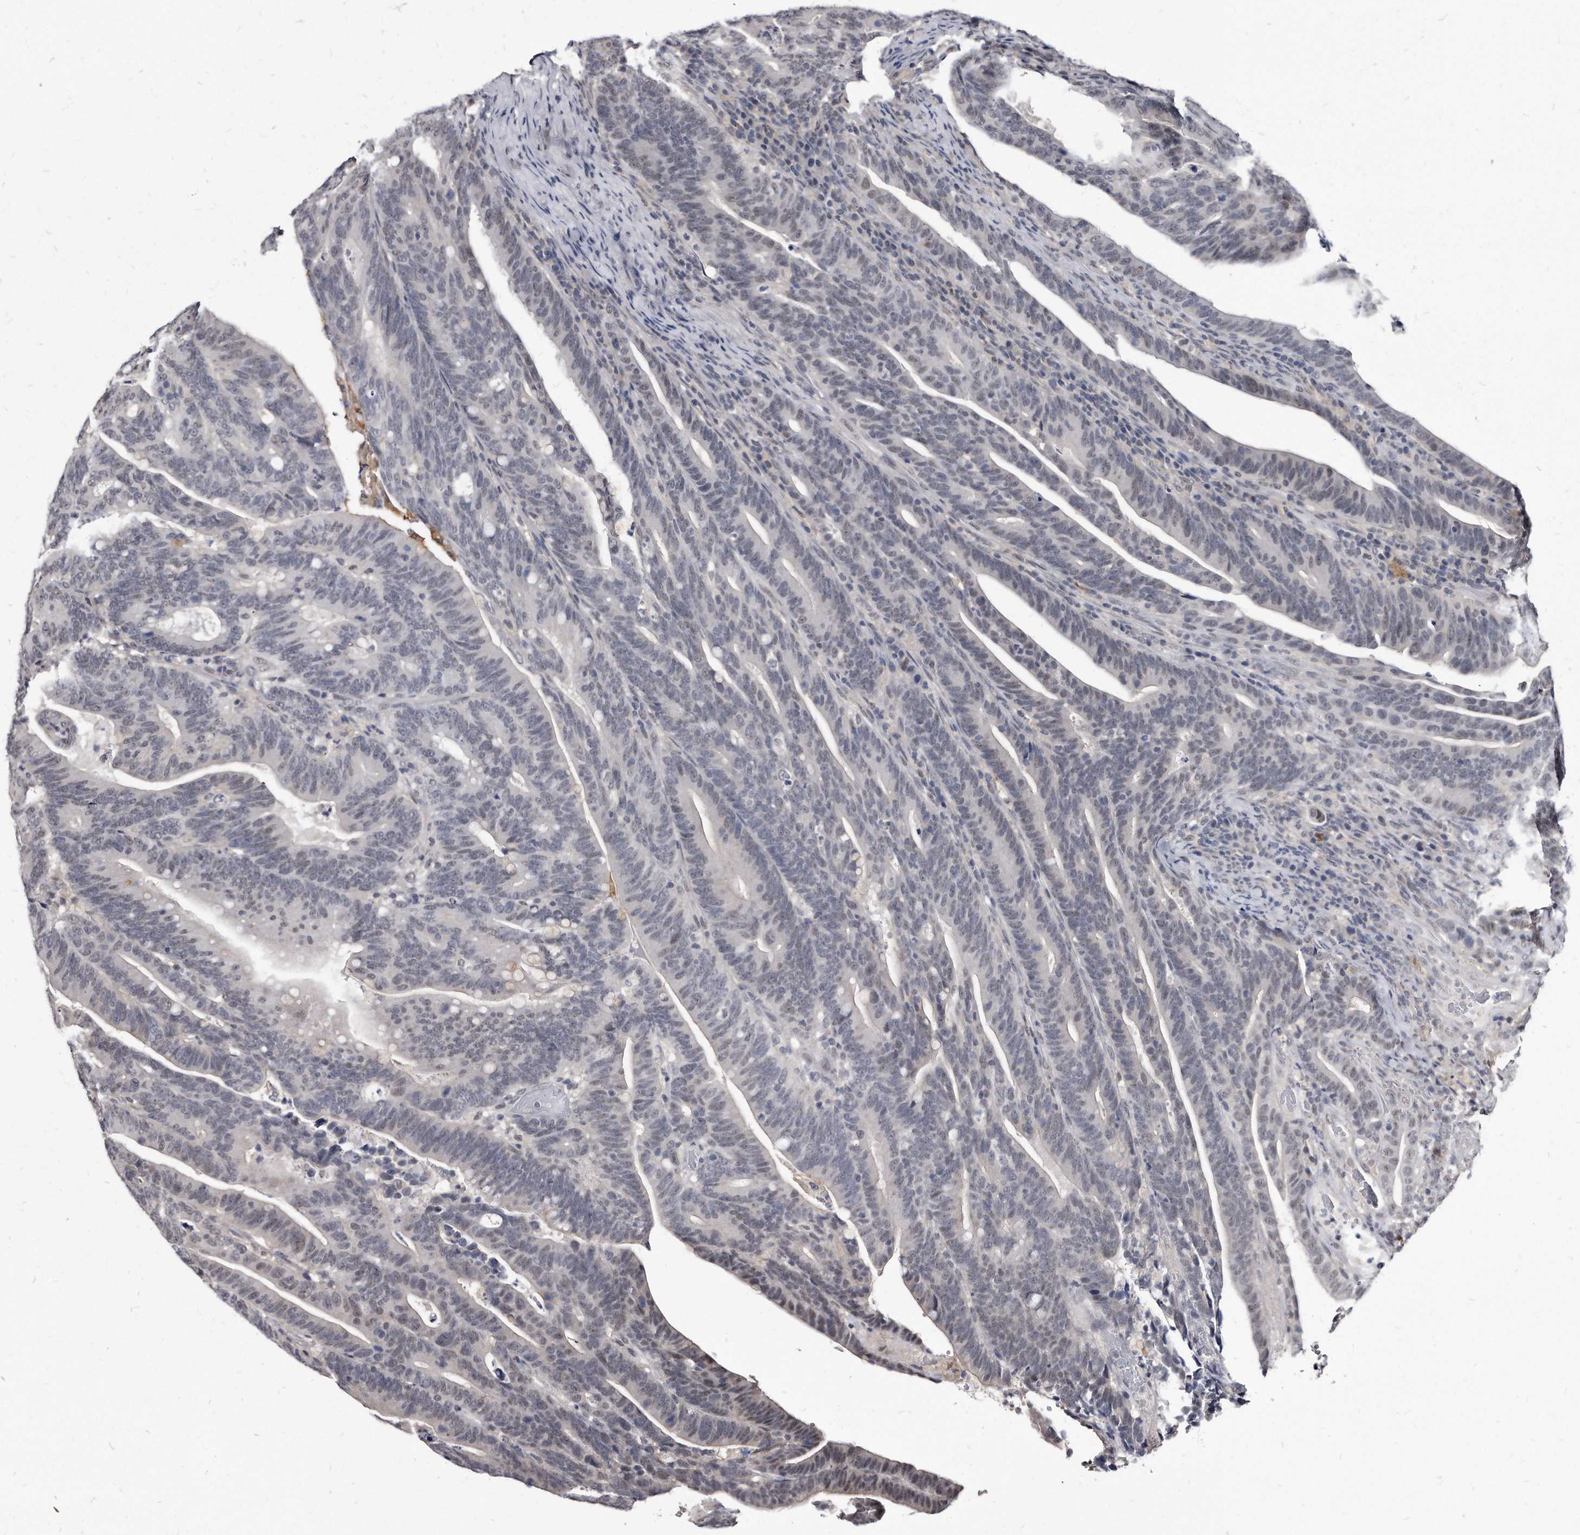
{"staining": {"intensity": "negative", "quantity": "none", "location": "none"}, "tissue": "colorectal cancer", "cell_type": "Tumor cells", "image_type": "cancer", "snomed": [{"axis": "morphology", "description": "Adenocarcinoma, NOS"}, {"axis": "topography", "description": "Colon"}], "caption": "Immunohistochemistry (IHC) of colorectal cancer shows no staining in tumor cells.", "gene": "KLHDC3", "patient": {"sex": "female", "age": 66}}